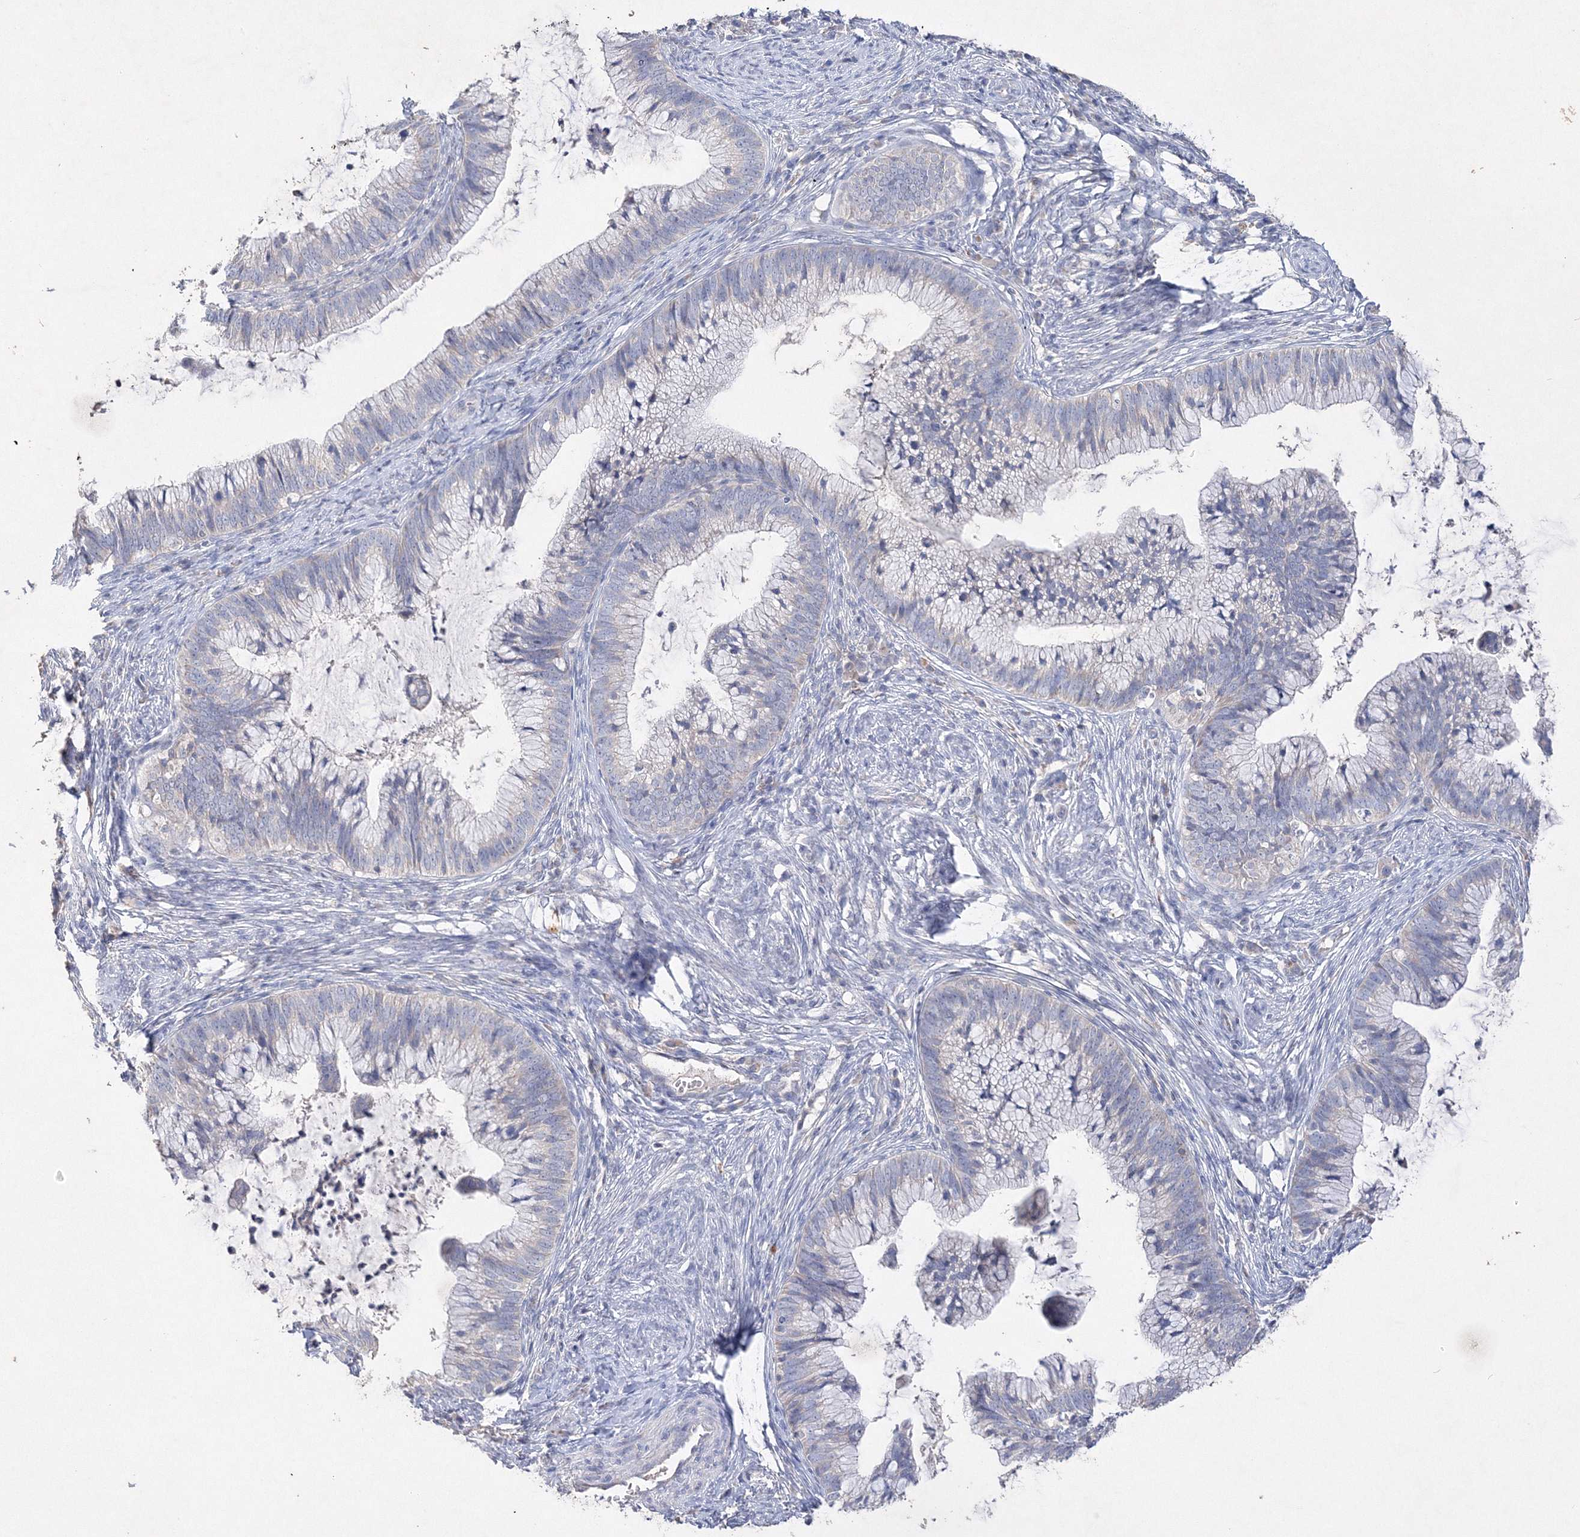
{"staining": {"intensity": "negative", "quantity": "none", "location": "none"}, "tissue": "cervical cancer", "cell_type": "Tumor cells", "image_type": "cancer", "snomed": [{"axis": "morphology", "description": "Adenocarcinoma, NOS"}, {"axis": "topography", "description": "Cervix"}], "caption": "A high-resolution histopathology image shows immunohistochemistry staining of cervical cancer (adenocarcinoma), which exhibits no significant expression in tumor cells.", "gene": "GLS", "patient": {"sex": "female", "age": 36}}